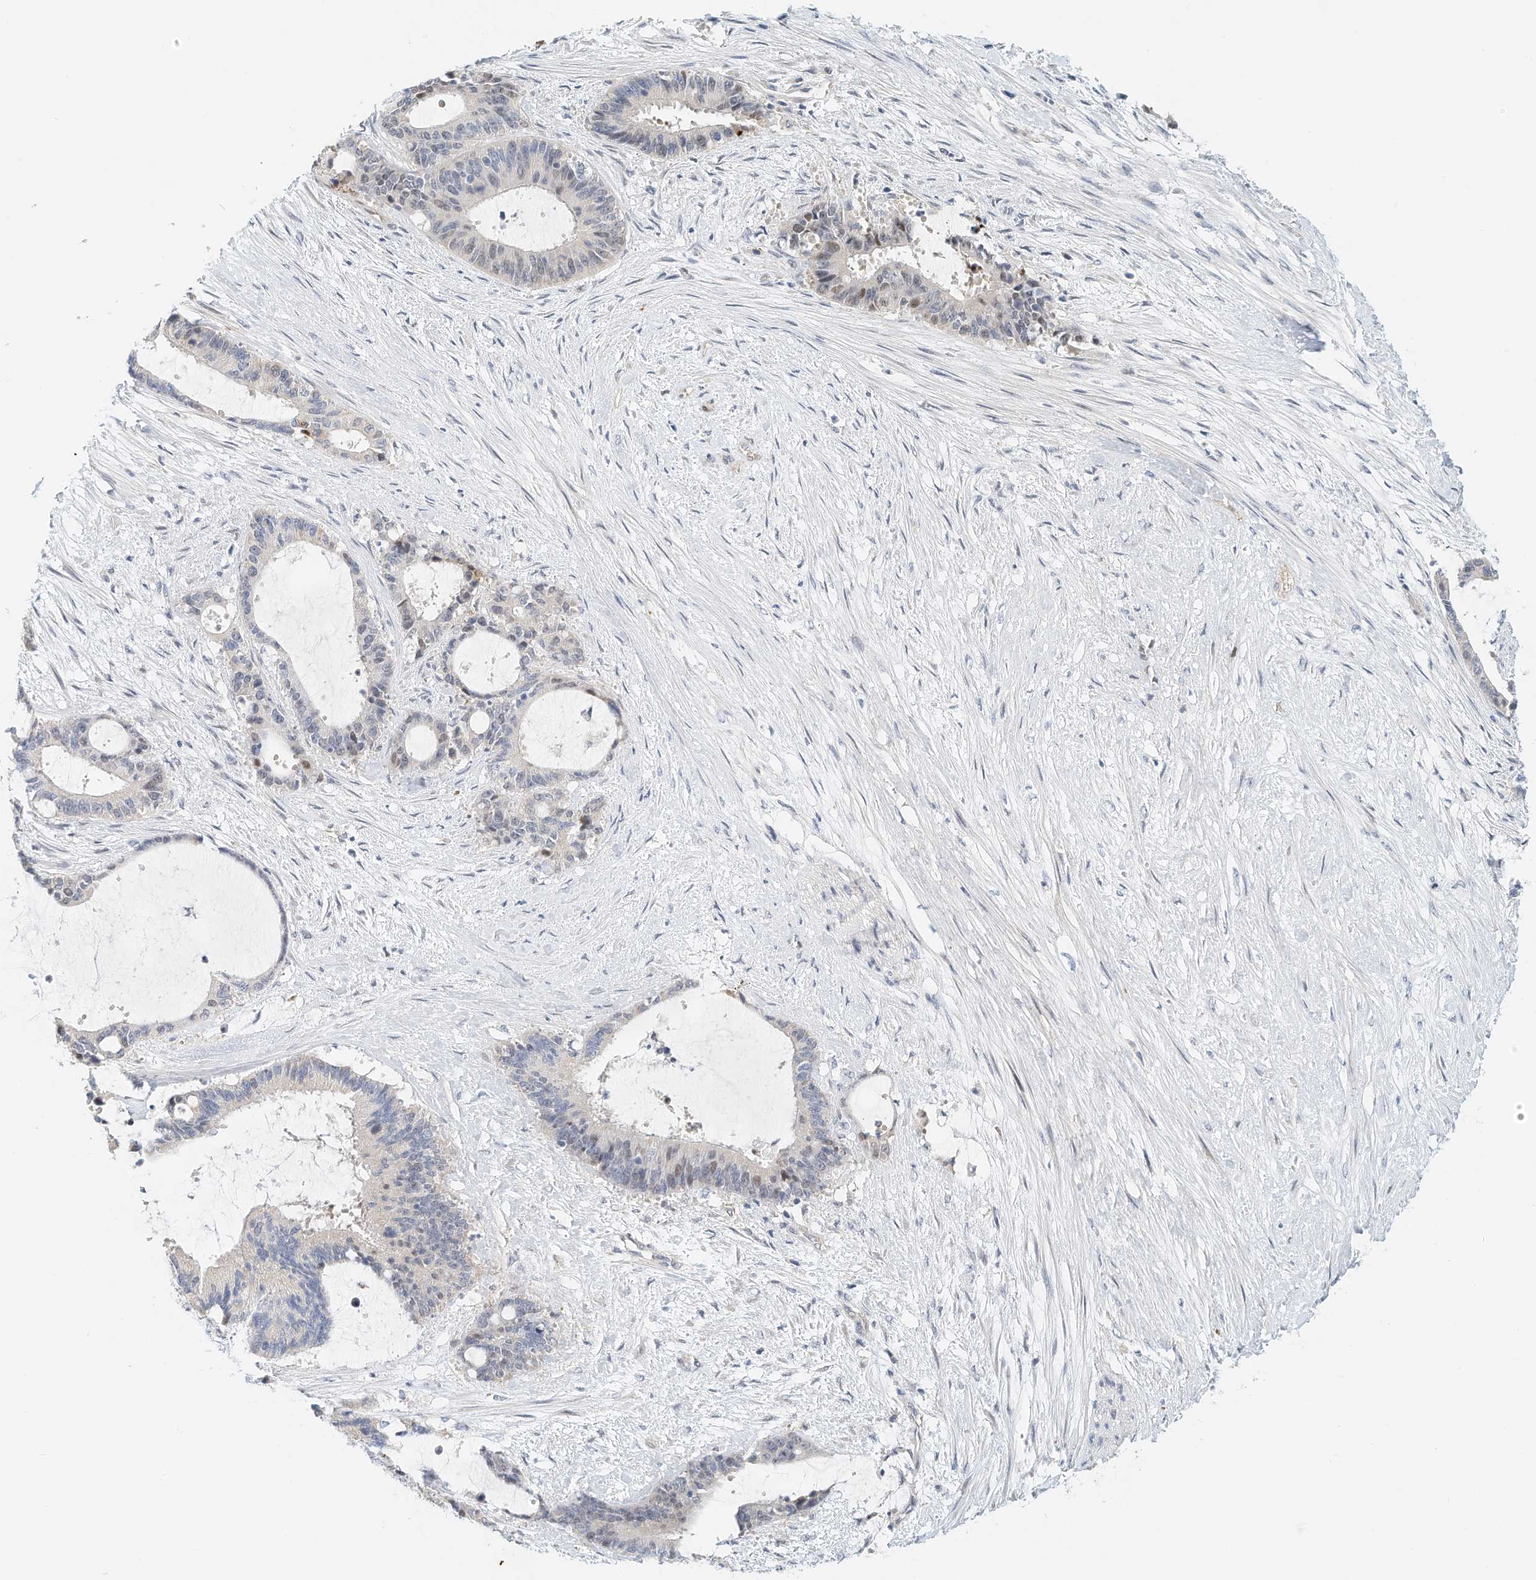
{"staining": {"intensity": "moderate", "quantity": "<25%", "location": "nuclear"}, "tissue": "liver cancer", "cell_type": "Tumor cells", "image_type": "cancer", "snomed": [{"axis": "morphology", "description": "Normal tissue, NOS"}, {"axis": "morphology", "description": "Cholangiocarcinoma"}, {"axis": "topography", "description": "Liver"}, {"axis": "topography", "description": "Peripheral nerve tissue"}], "caption": "DAB immunohistochemical staining of human cholangiocarcinoma (liver) demonstrates moderate nuclear protein positivity in about <25% of tumor cells.", "gene": "ARHGAP28", "patient": {"sex": "female", "age": 73}}